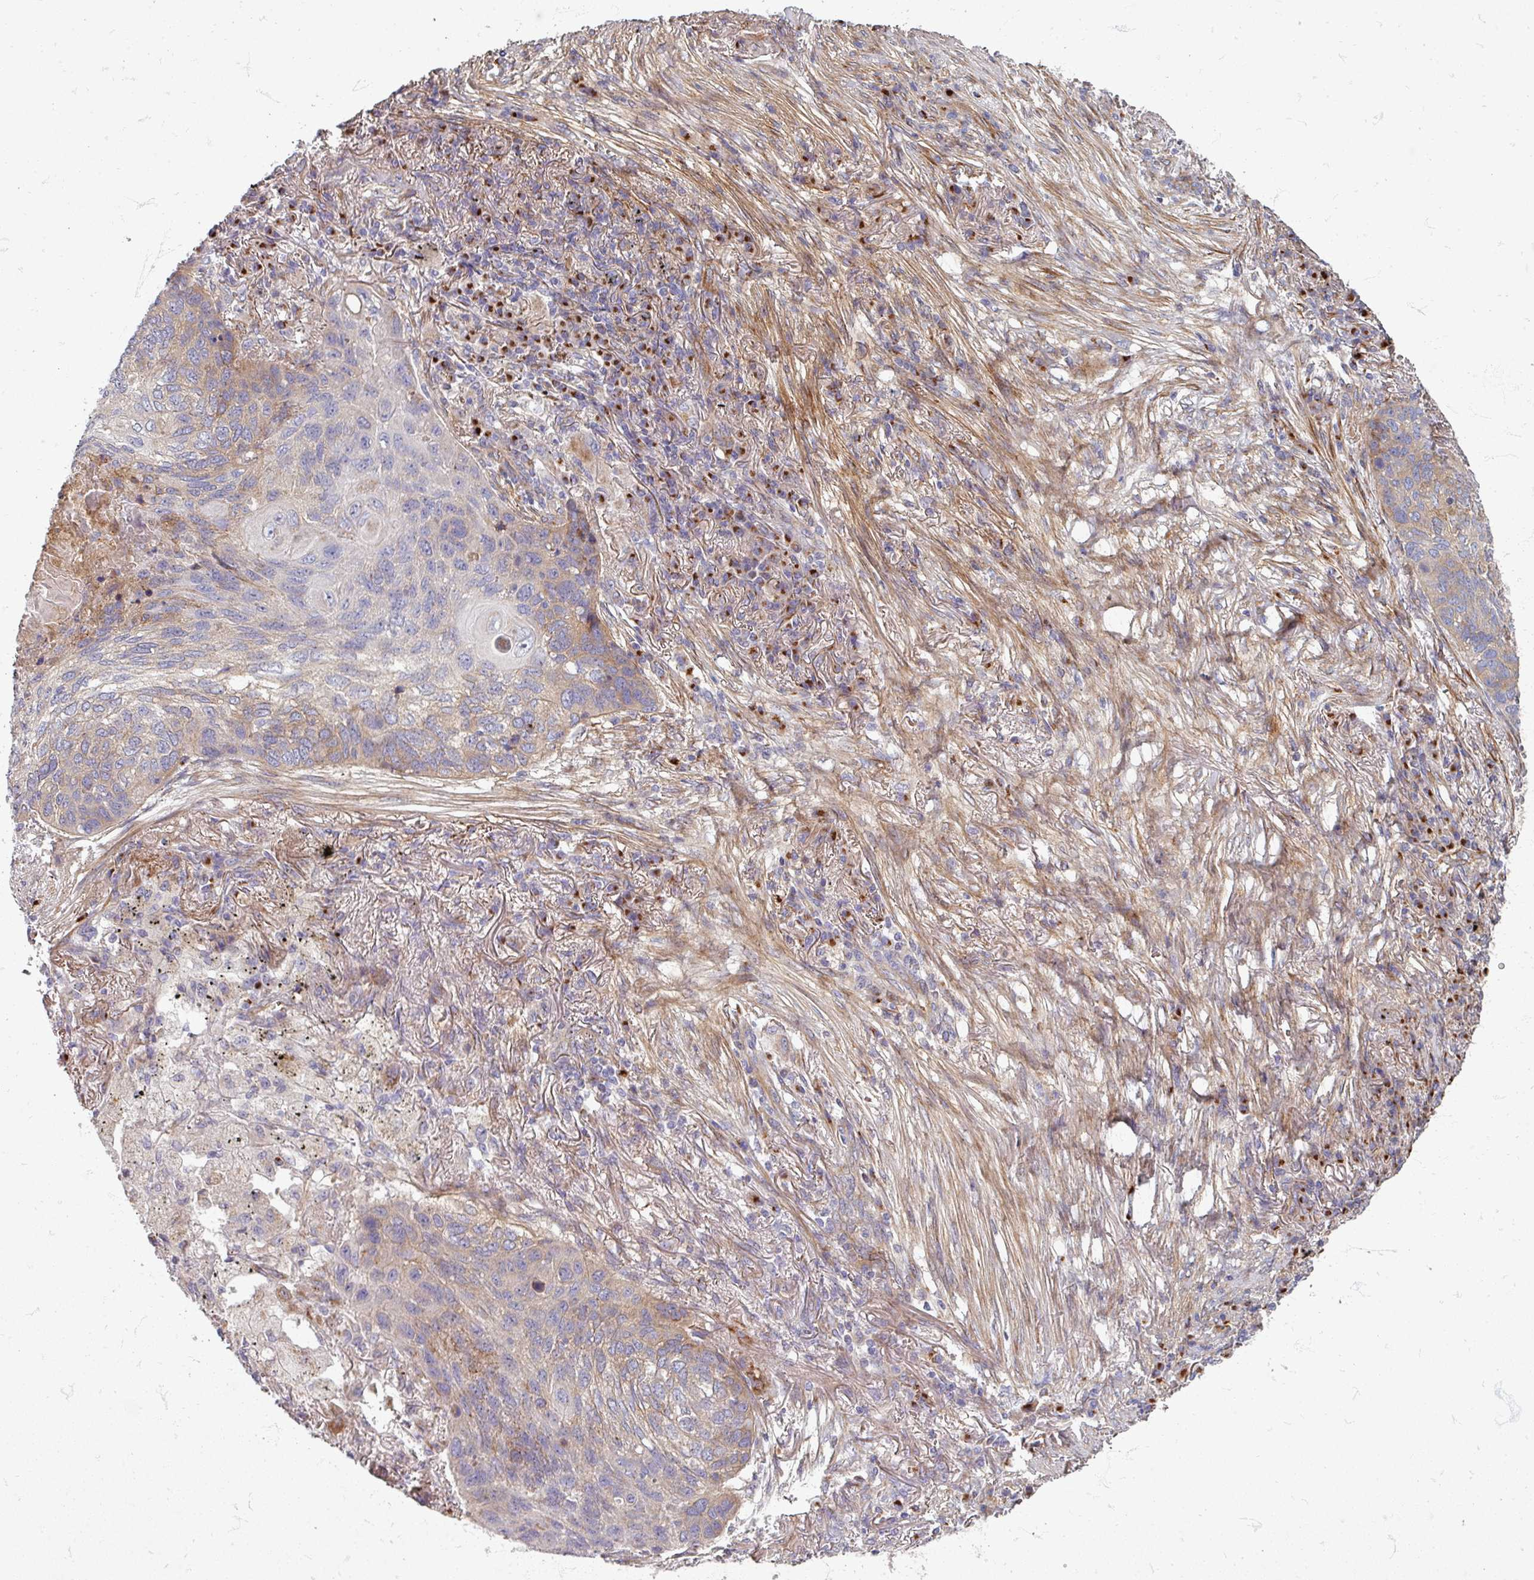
{"staining": {"intensity": "weak", "quantity": "<25%", "location": "cytoplasmic/membranous"}, "tissue": "lung cancer", "cell_type": "Tumor cells", "image_type": "cancer", "snomed": [{"axis": "morphology", "description": "Squamous cell carcinoma, NOS"}, {"axis": "topography", "description": "Lung"}], "caption": "Micrograph shows no protein positivity in tumor cells of squamous cell carcinoma (lung) tissue.", "gene": "GABARAPL1", "patient": {"sex": "female", "age": 63}}